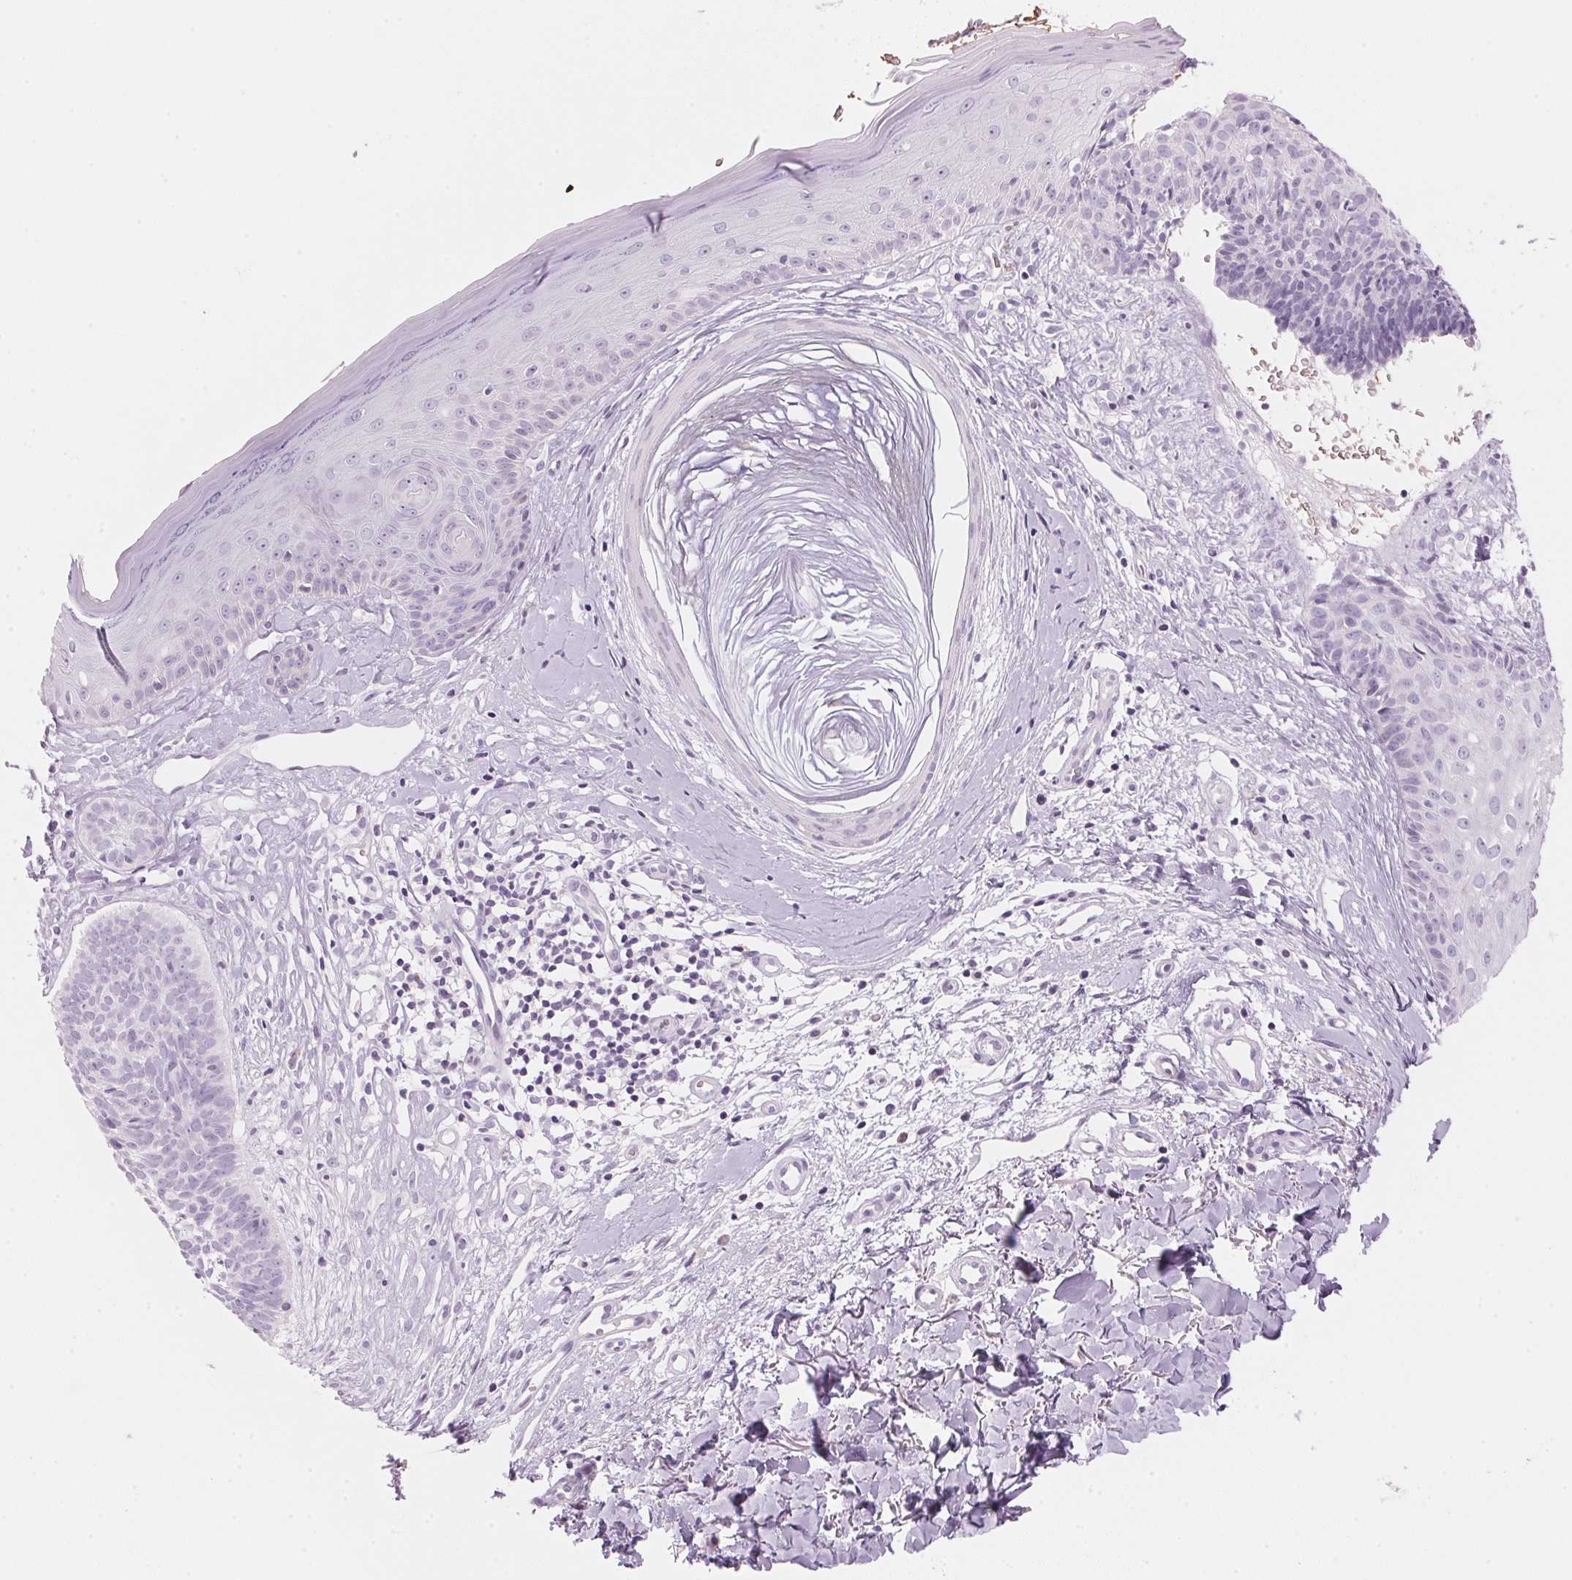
{"staining": {"intensity": "negative", "quantity": "none", "location": "none"}, "tissue": "skin cancer", "cell_type": "Tumor cells", "image_type": "cancer", "snomed": [{"axis": "morphology", "description": "Basal cell carcinoma"}, {"axis": "topography", "description": "Skin"}], "caption": "Human skin cancer (basal cell carcinoma) stained for a protein using IHC displays no positivity in tumor cells.", "gene": "HOXB13", "patient": {"sex": "male", "age": 51}}